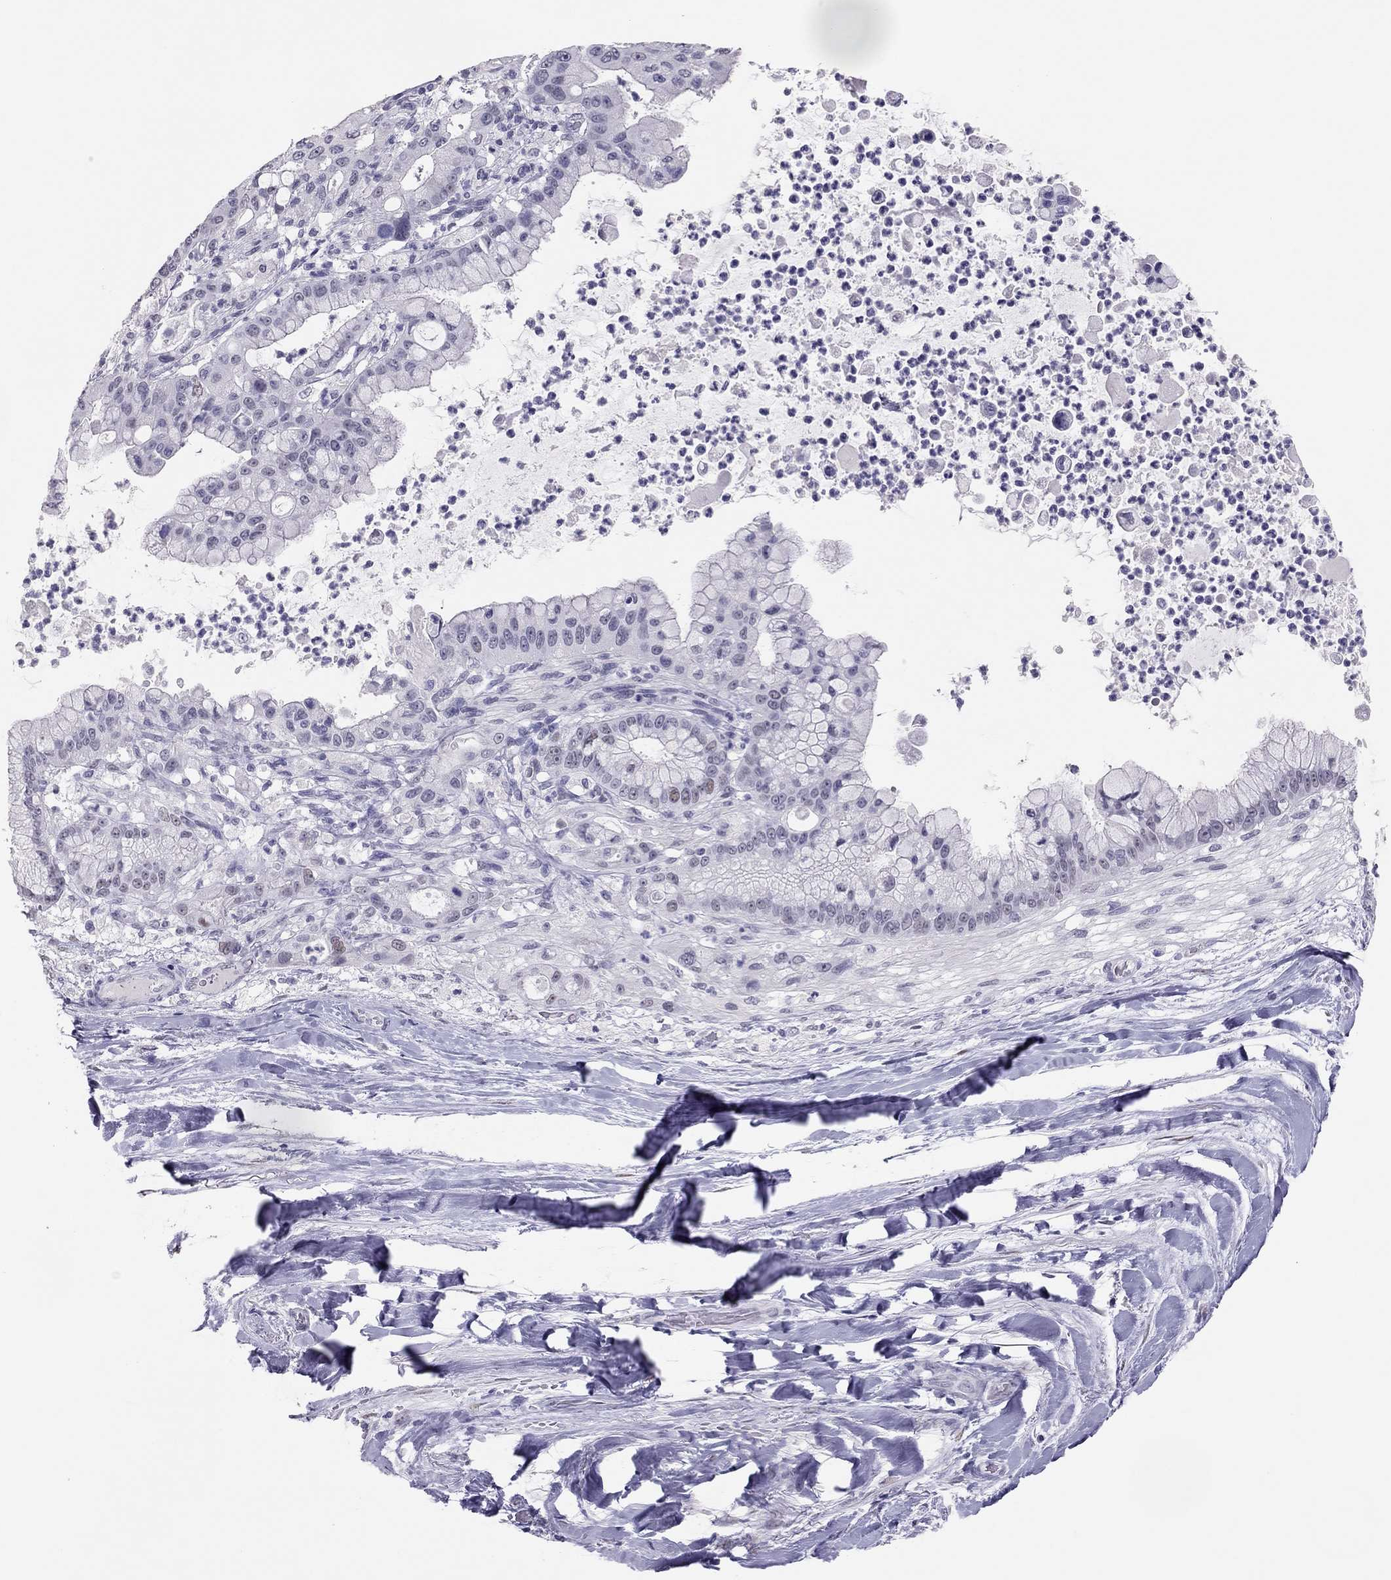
{"staining": {"intensity": "negative", "quantity": "none", "location": "none"}, "tissue": "liver cancer", "cell_type": "Tumor cells", "image_type": "cancer", "snomed": [{"axis": "morphology", "description": "Cholangiocarcinoma"}, {"axis": "topography", "description": "Liver"}], "caption": "Immunohistochemical staining of liver cancer (cholangiocarcinoma) shows no significant expression in tumor cells.", "gene": "PHOX2A", "patient": {"sex": "female", "age": 54}}